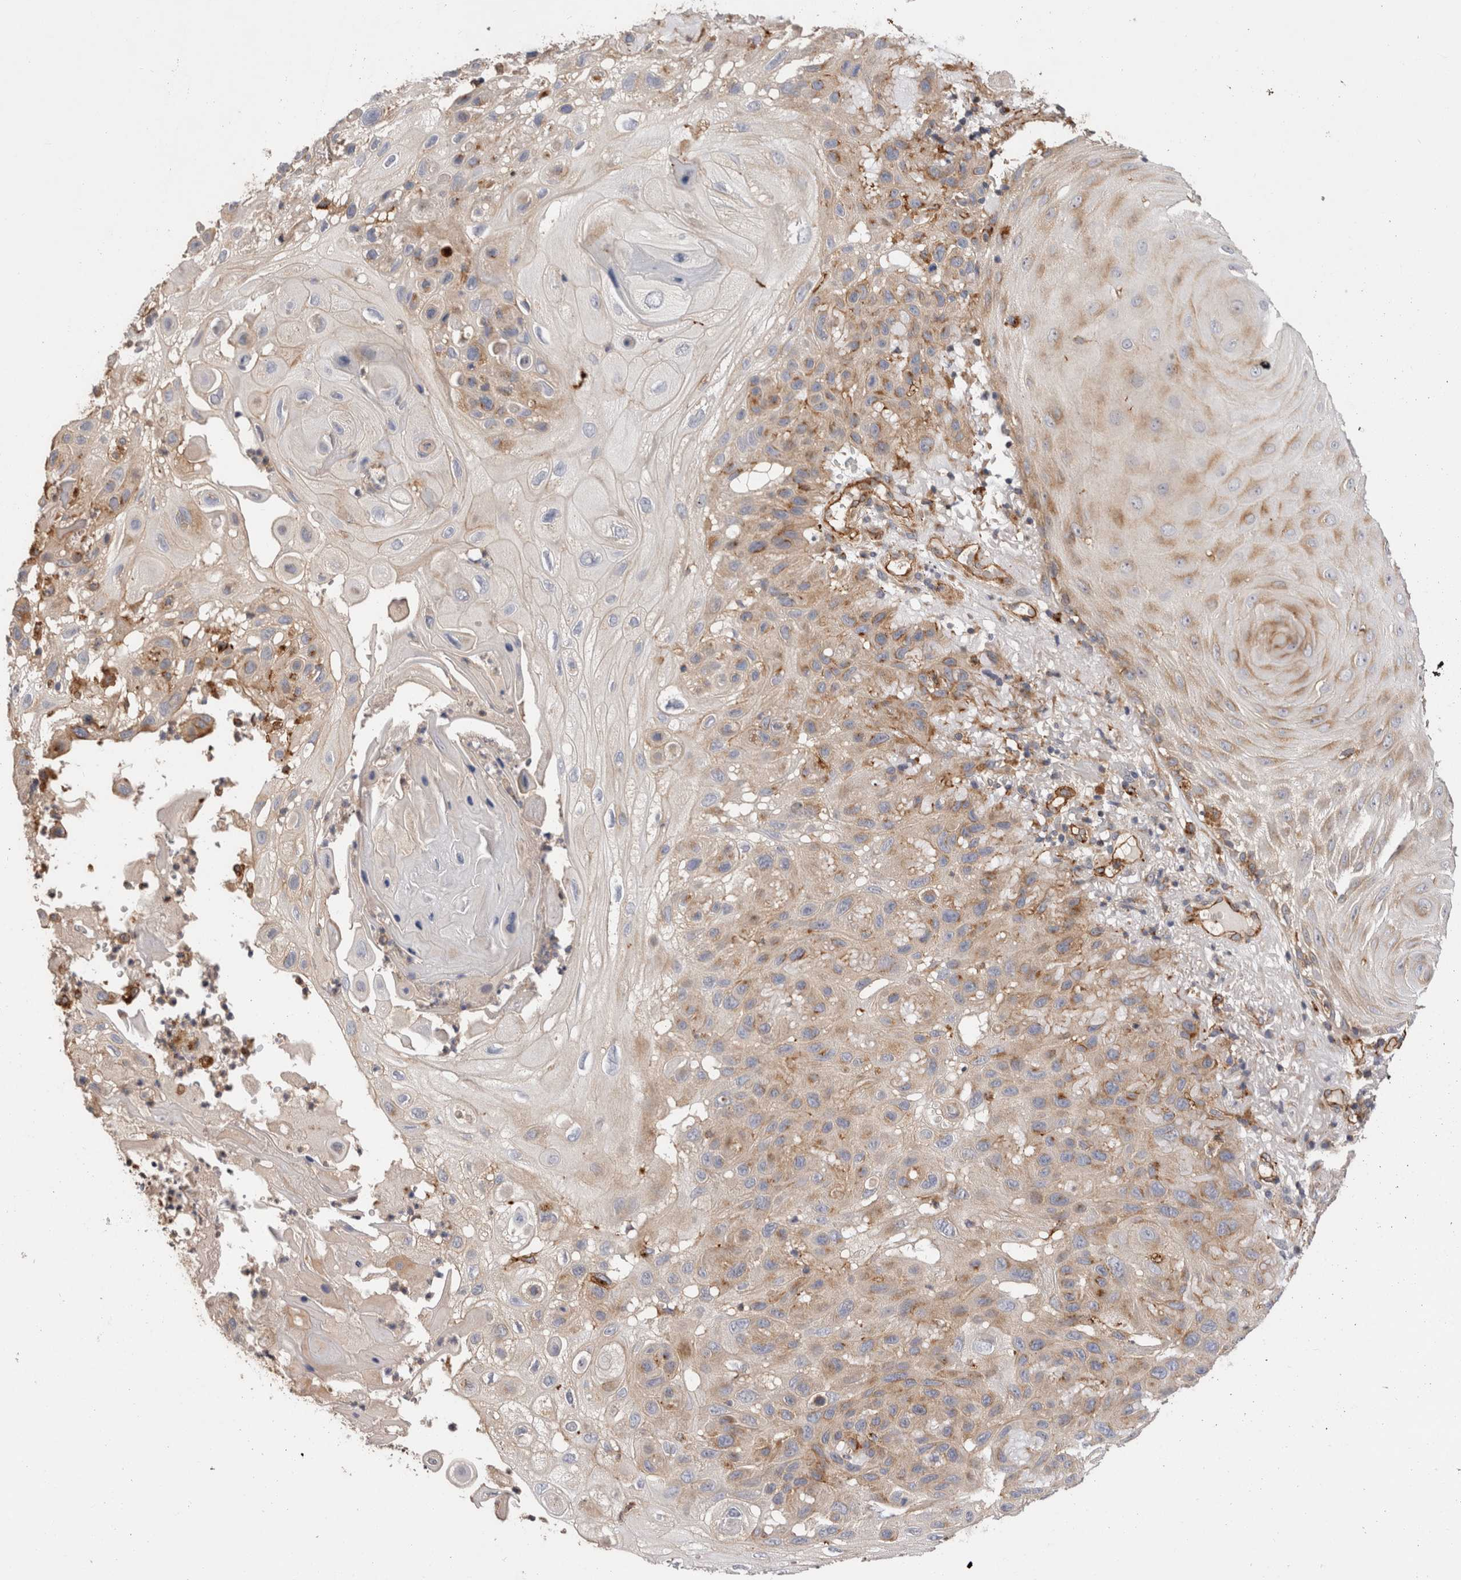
{"staining": {"intensity": "moderate", "quantity": ">75%", "location": "cytoplasmic/membranous"}, "tissue": "skin cancer", "cell_type": "Tumor cells", "image_type": "cancer", "snomed": [{"axis": "morphology", "description": "Normal tissue, NOS"}, {"axis": "morphology", "description": "Squamous cell carcinoma, NOS"}, {"axis": "topography", "description": "Skin"}], "caption": "An image of skin cancer stained for a protein exhibits moderate cytoplasmic/membranous brown staining in tumor cells.", "gene": "BNIP2", "patient": {"sex": "female", "age": 96}}